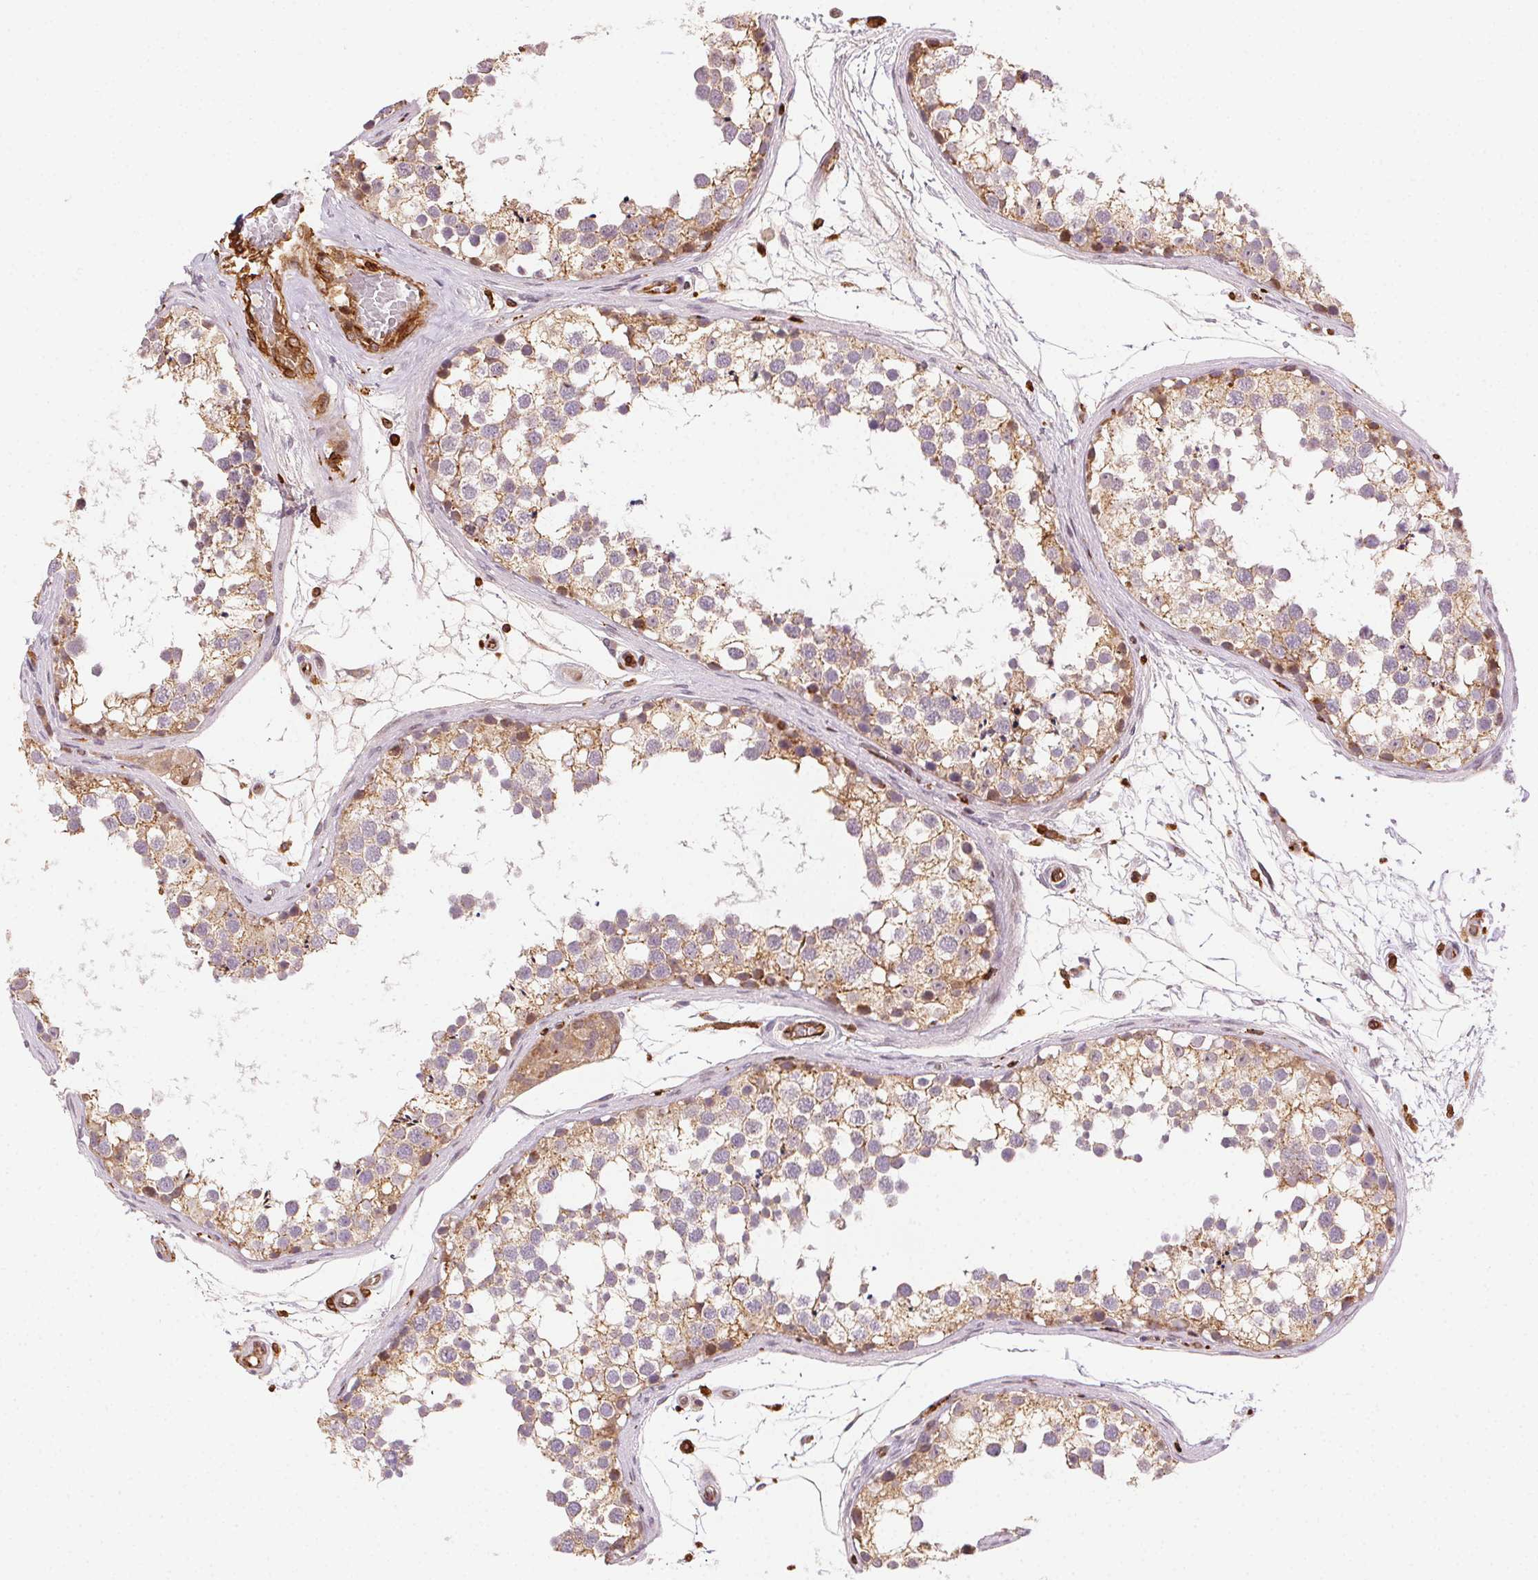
{"staining": {"intensity": "weak", "quantity": ">75%", "location": "cytoplasmic/membranous"}, "tissue": "testis", "cell_type": "Cells in seminiferous ducts", "image_type": "normal", "snomed": [{"axis": "morphology", "description": "Normal tissue, NOS"}, {"axis": "morphology", "description": "Seminoma, NOS"}, {"axis": "topography", "description": "Testis"}], "caption": "Unremarkable testis displays weak cytoplasmic/membranous staining in approximately >75% of cells in seminiferous ducts, visualized by immunohistochemistry. Nuclei are stained in blue.", "gene": "RNASET2", "patient": {"sex": "male", "age": 65}}